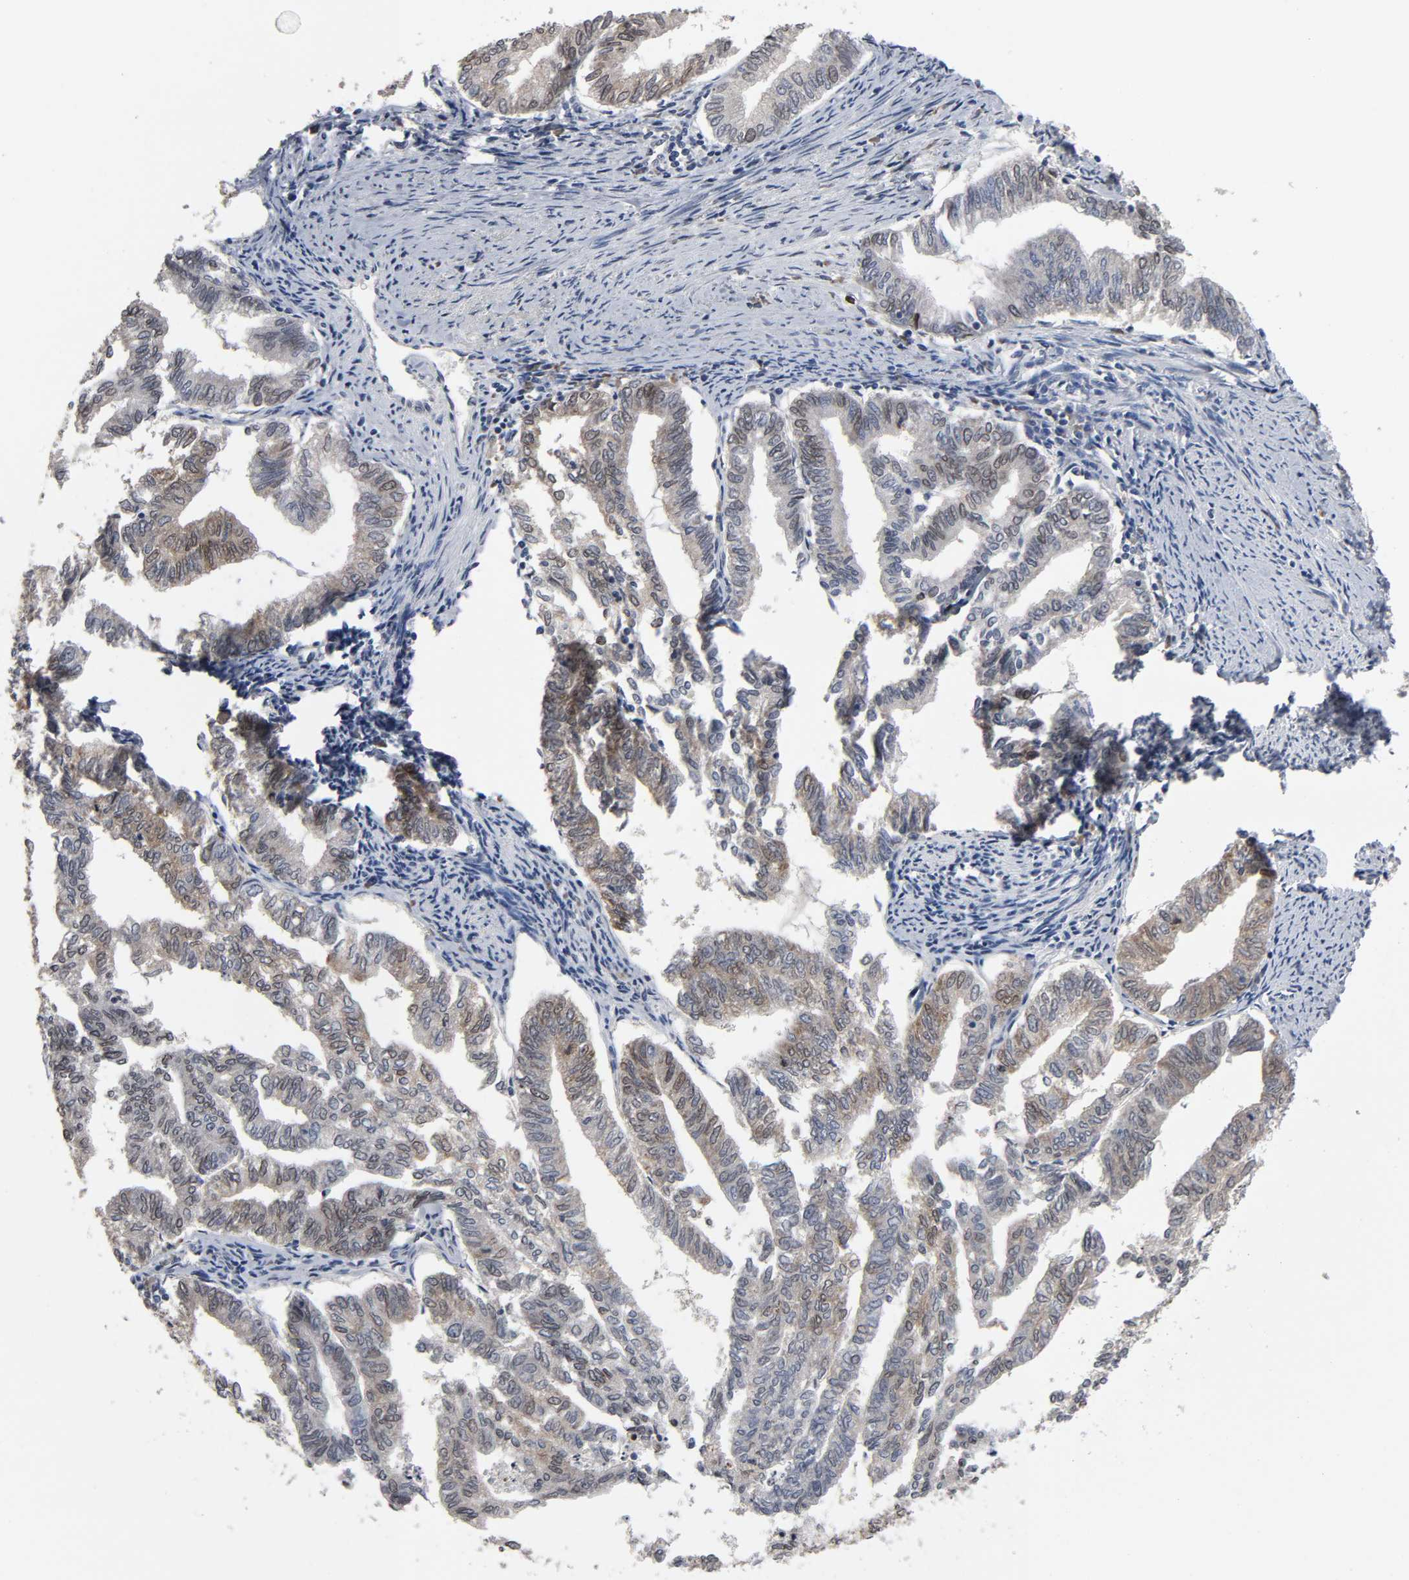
{"staining": {"intensity": "weak", "quantity": "25%-75%", "location": "cytoplasmic/membranous"}, "tissue": "endometrial cancer", "cell_type": "Tumor cells", "image_type": "cancer", "snomed": [{"axis": "morphology", "description": "Adenocarcinoma, NOS"}, {"axis": "topography", "description": "Endometrium"}], "caption": "The histopathology image reveals staining of adenocarcinoma (endometrial), revealing weak cytoplasmic/membranous protein staining (brown color) within tumor cells. The protein of interest is shown in brown color, while the nuclei are stained blue.", "gene": "HDLBP", "patient": {"sex": "female", "age": 79}}